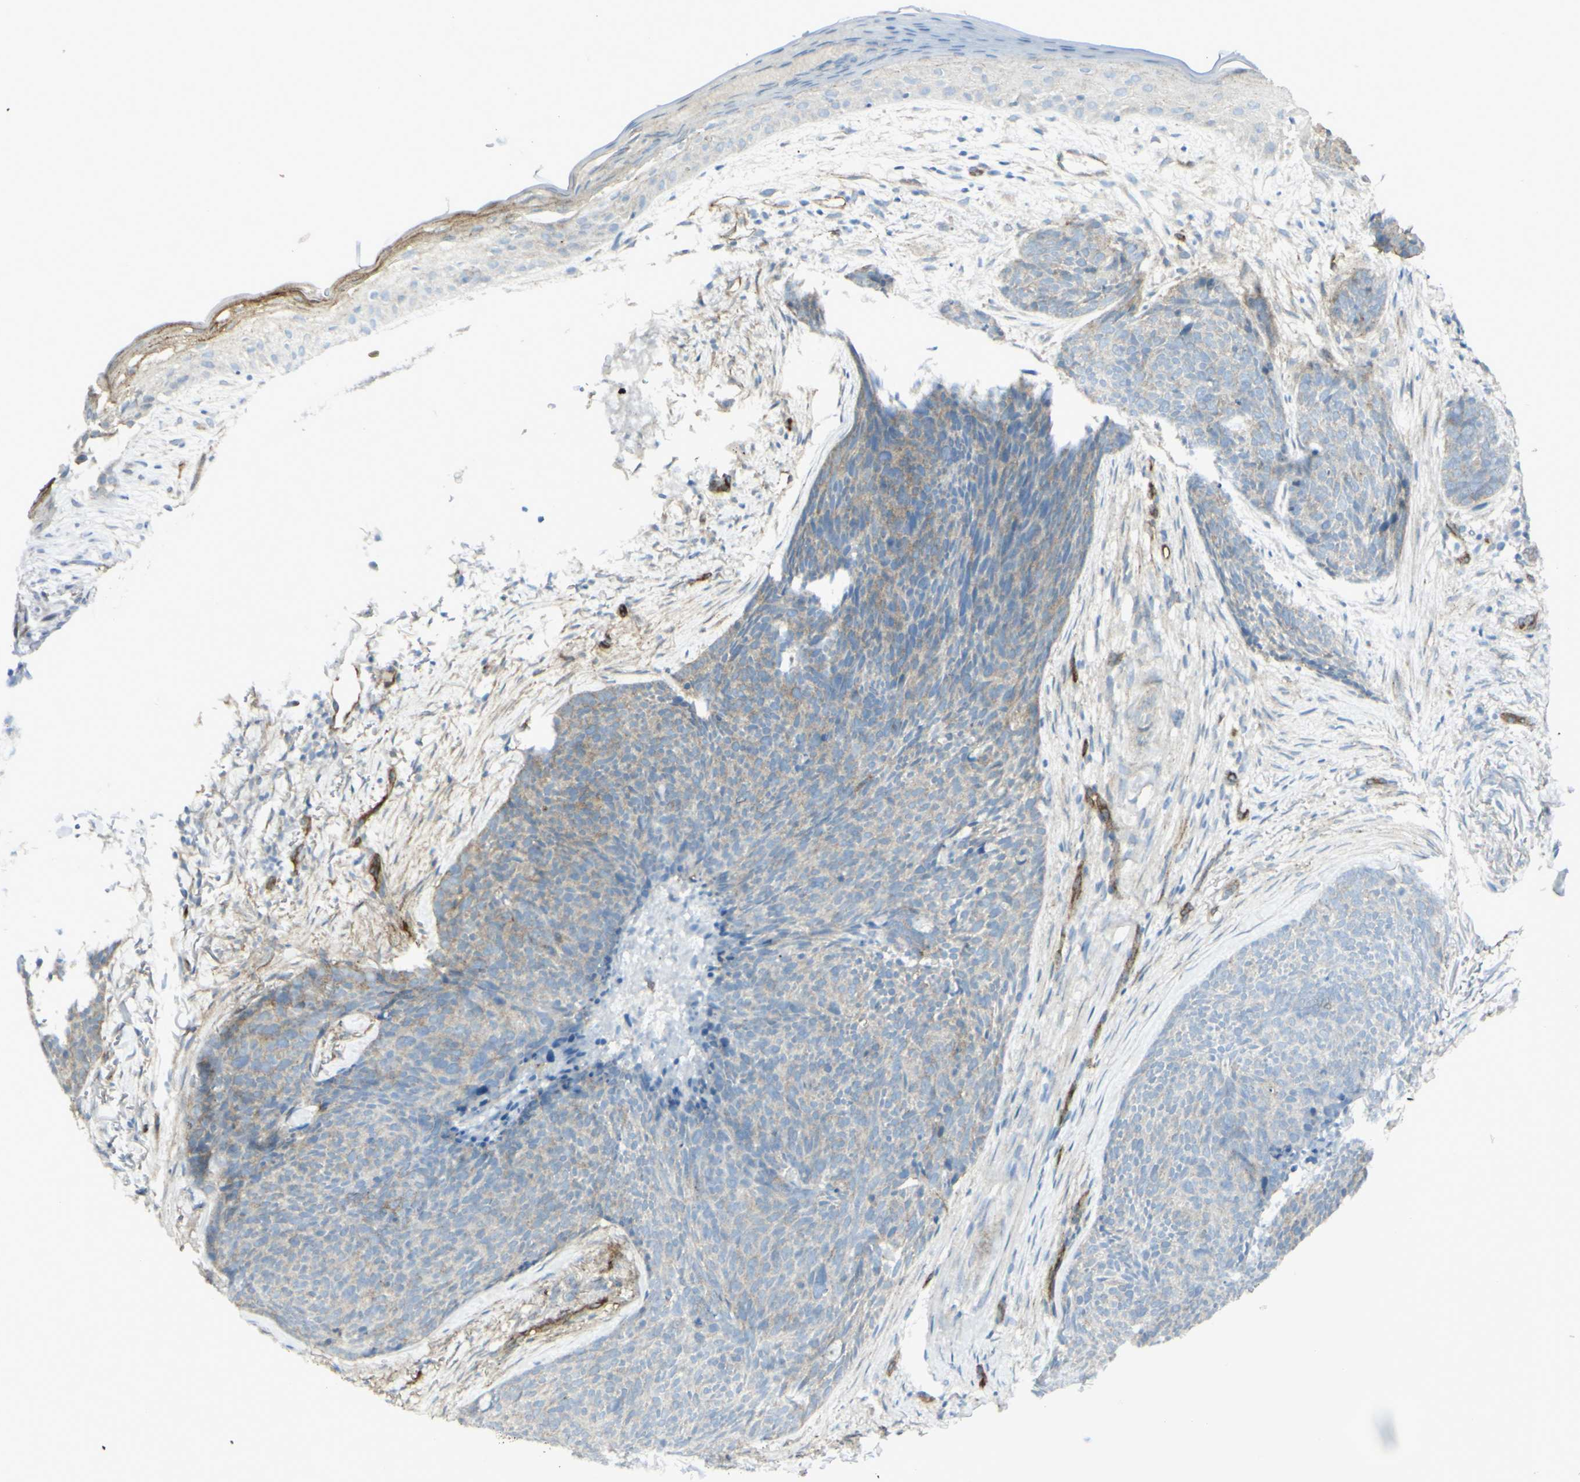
{"staining": {"intensity": "weak", "quantity": "25%-75%", "location": "cytoplasmic/membranous"}, "tissue": "skin cancer", "cell_type": "Tumor cells", "image_type": "cancer", "snomed": [{"axis": "morphology", "description": "Basal cell carcinoma"}, {"axis": "topography", "description": "Skin"}], "caption": "Human skin cancer (basal cell carcinoma) stained with a protein marker reveals weak staining in tumor cells.", "gene": "MYO6", "patient": {"sex": "female", "age": 70}}